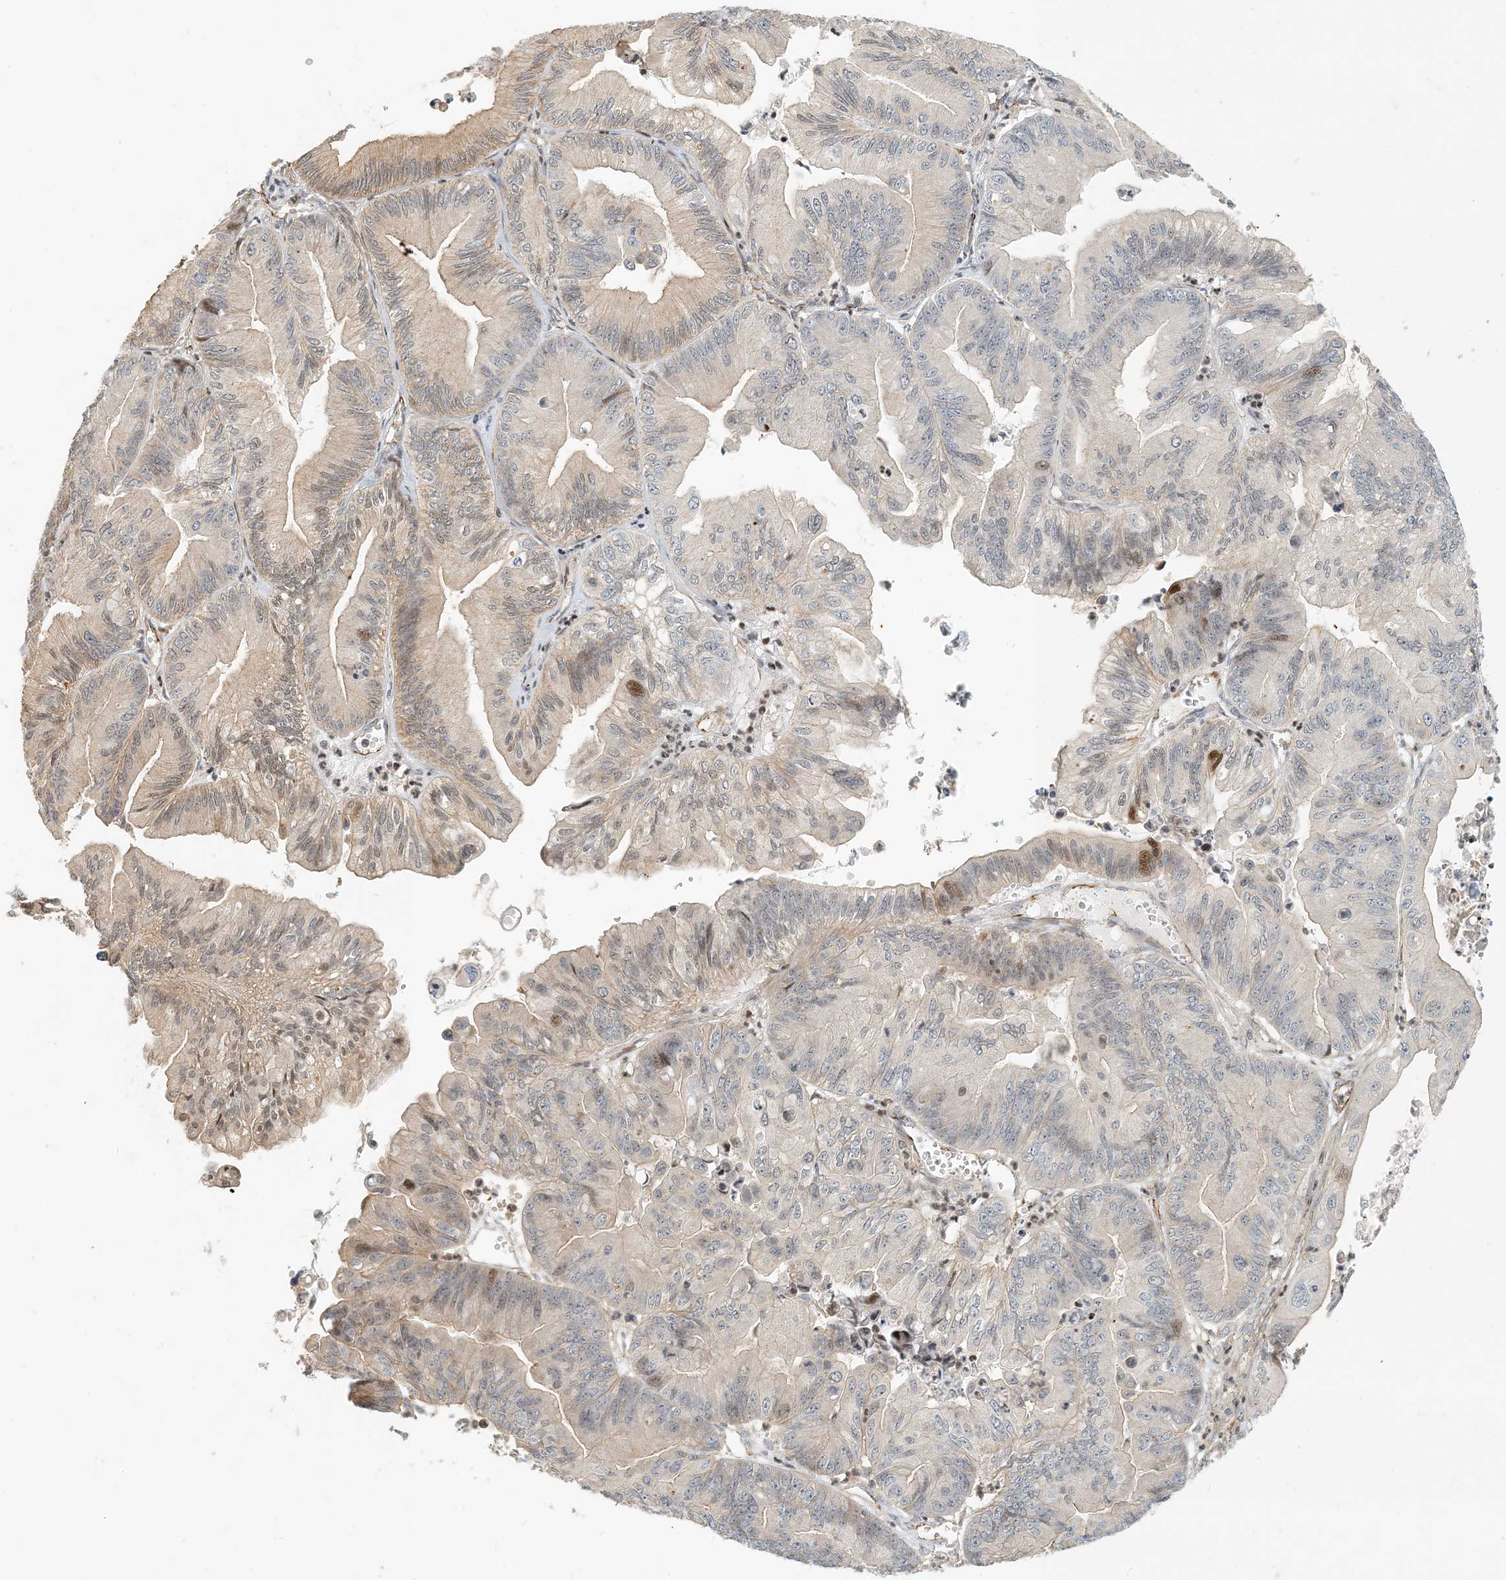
{"staining": {"intensity": "moderate", "quantity": "<25%", "location": "nuclear"}, "tissue": "ovarian cancer", "cell_type": "Tumor cells", "image_type": "cancer", "snomed": [{"axis": "morphology", "description": "Cystadenocarcinoma, mucinous, NOS"}, {"axis": "topography", "description": "Ovary"}], "caption": "Mucinous cystadenocarcinoma (ovarian) stained with DAB (3,3'-diaminobenzidine) immunohistochemistry (IHC) exhibits low levels of moderate nuclear positivity in approximately <25% of tumor cells.", "gene": "MAPKBP1", "patient": {"sex": "female", "age": 71}}